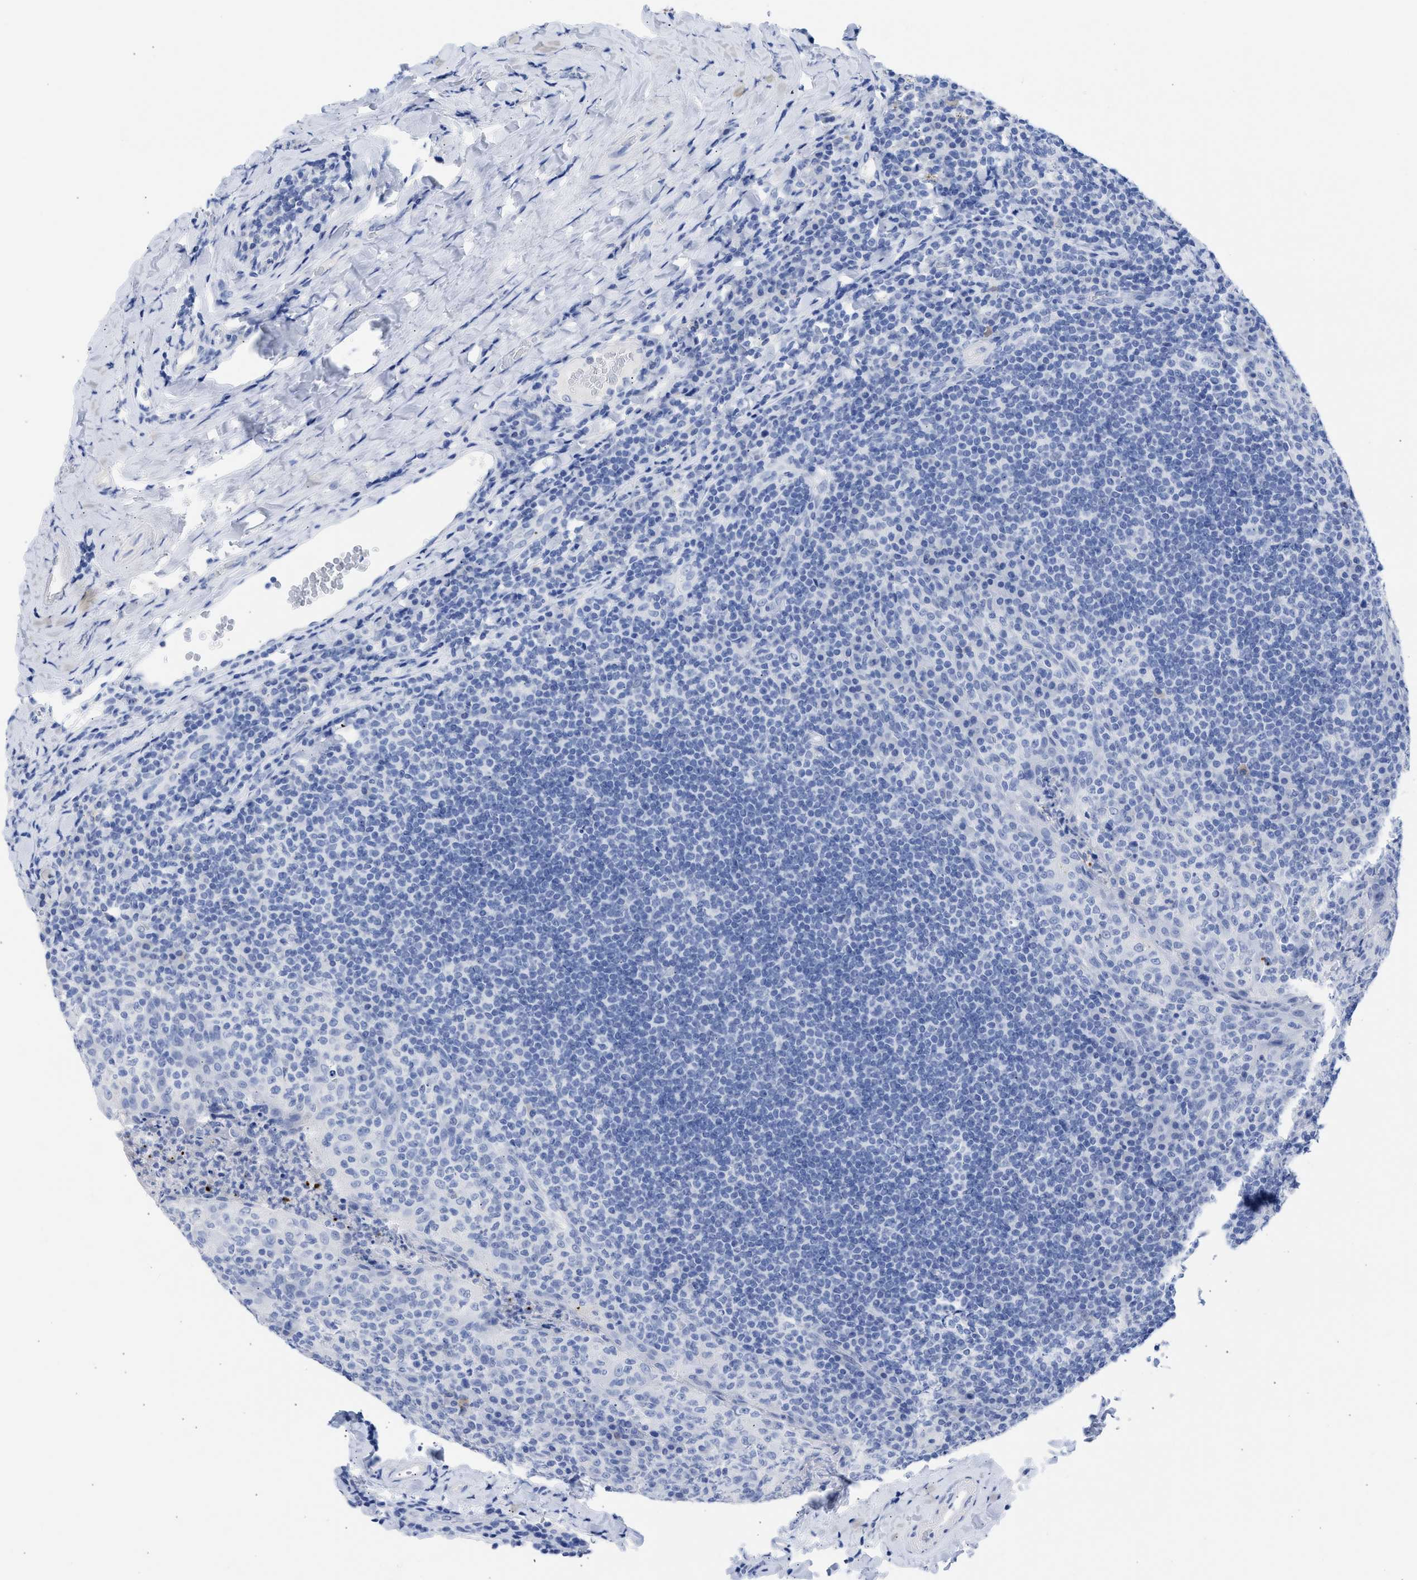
{"staining": {"intensity": "negative", "quantity": "none", "location": "none"}, "tissue": "tonsil", "cell_type": "Germinal center cells", "image_type": "normal", "snomed": [{"axis": "morphology", "description": "Normal tissue, NOS"}, {"axis": "topography", "description": "Tonsil"}], "caption": "A micrograph of tonsil stained for a protein displays no brown staining in germinal center cells.", "gene": "NCAM1", "patient": {"sex": "male", "age": 17}}